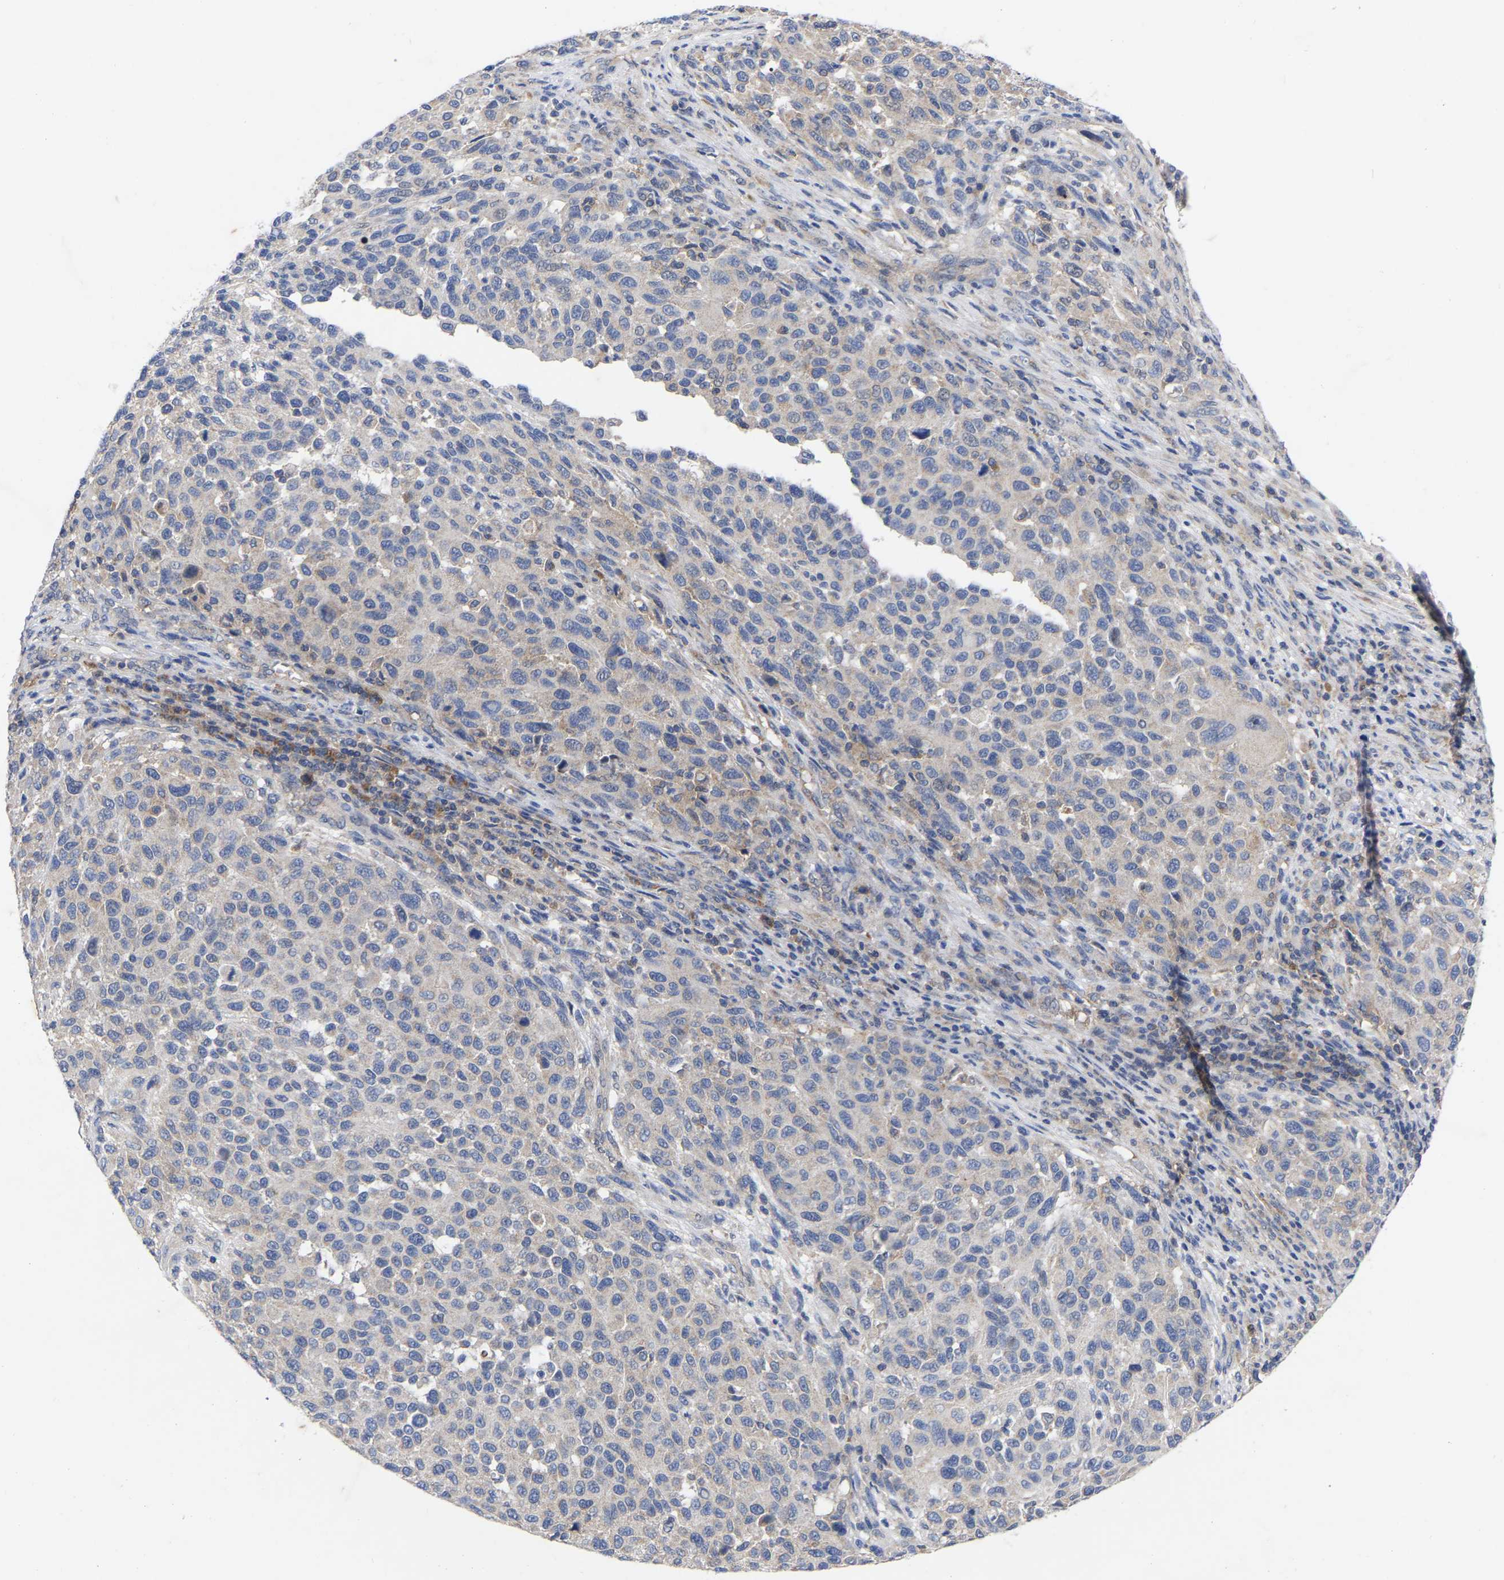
{"staining": {"intensity": "negative", "quantity": "none", "location": "none"}, "tissue": "melanoma", "cell_type": "Tumor cells", "image_type": "cancer", "snomed": [{"axis": "morphology", "description": "Malignant melanoma, Metastatic site"}, {"axis": "topography", "description": "Lymph node"}], "caption": "IHC of malignant melanoma (metastatic site) displays no positivity in tumor cells.", "gene": "TCP1", "patient": {"sex": "male", "age": 61}}